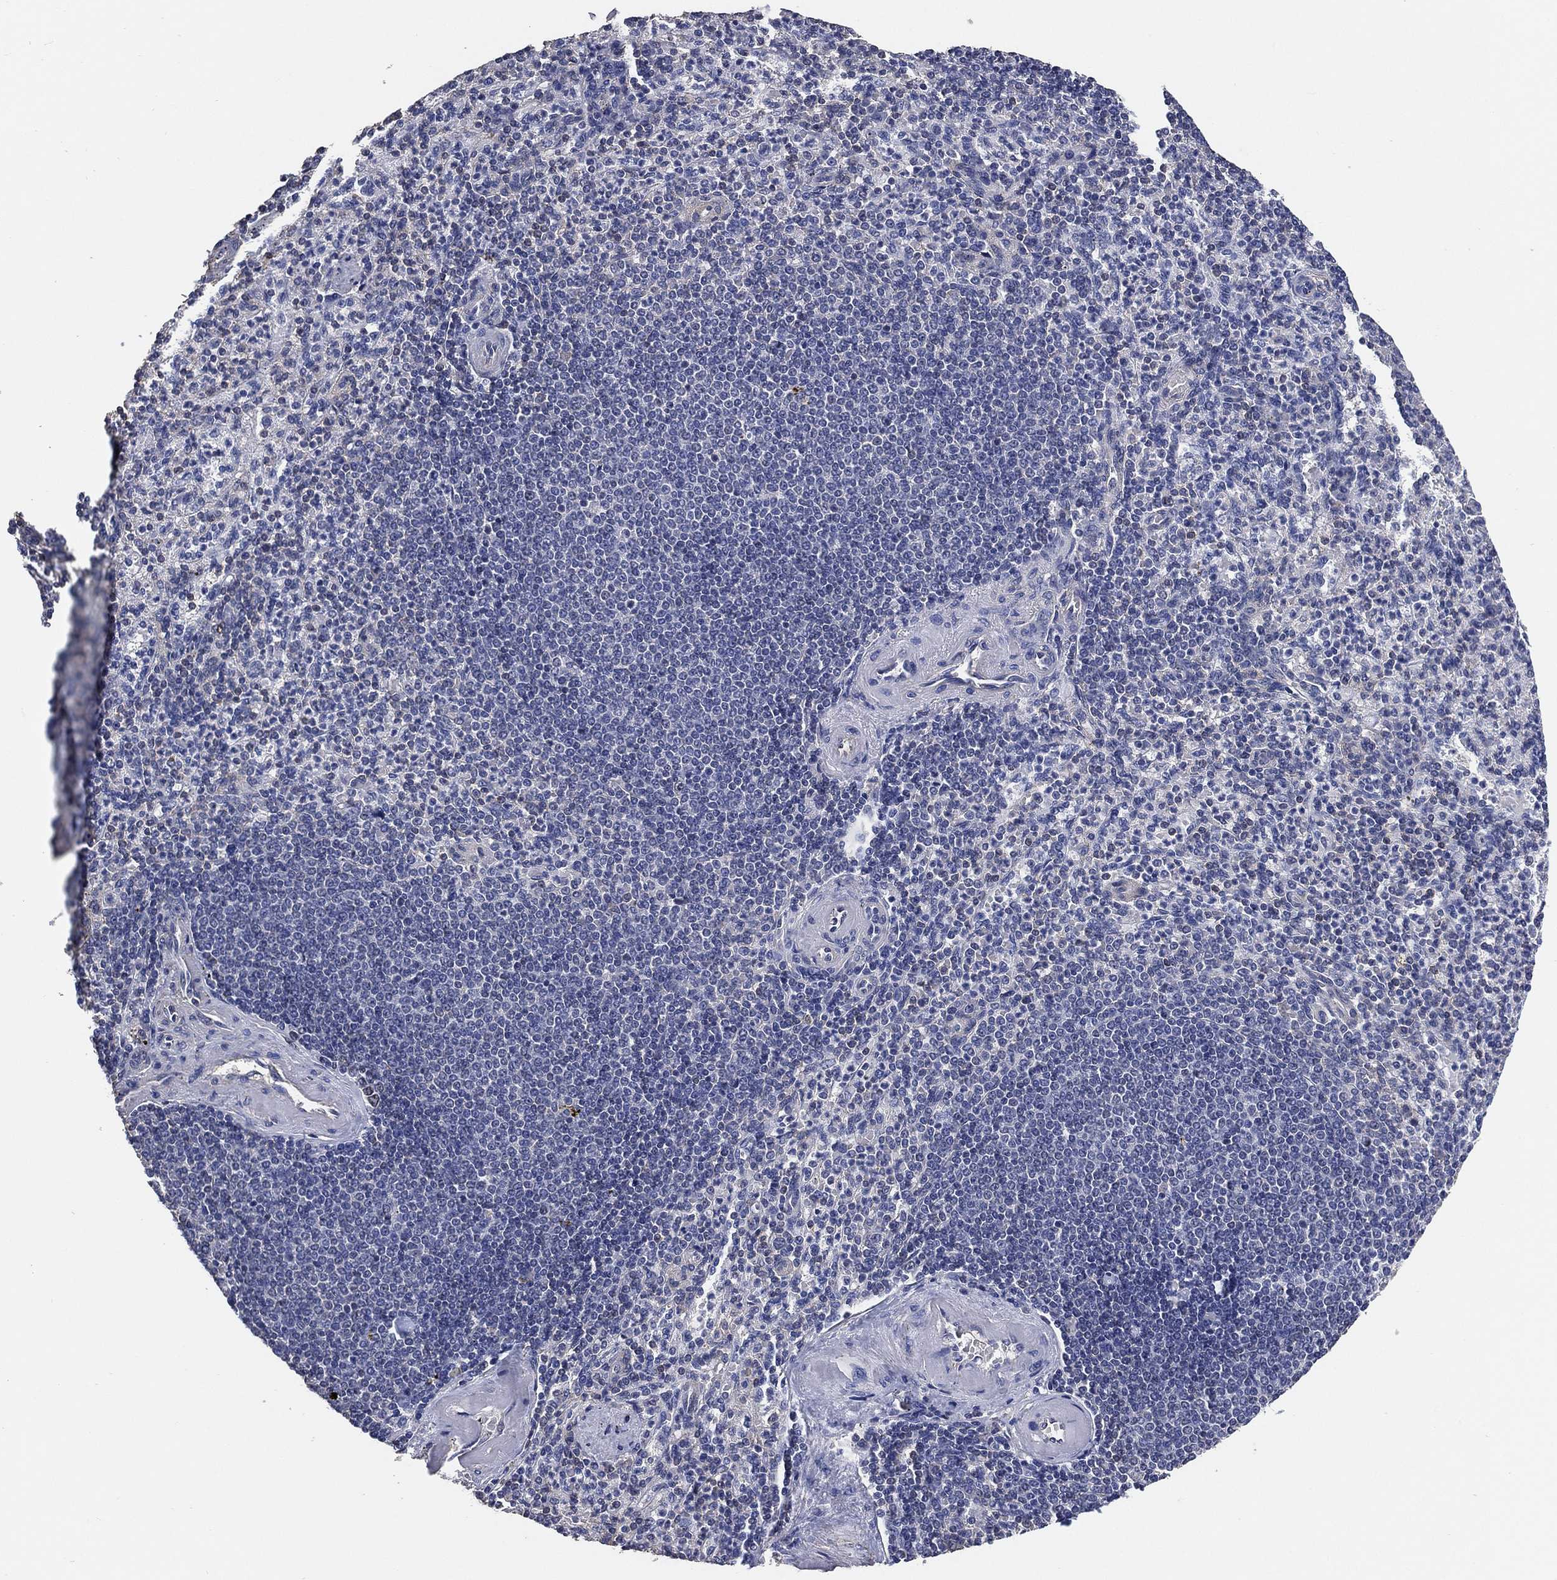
{"staining": {"intensity": "negative", "quantity": "none", "location": "none"}, "tissue": "spleen", "cell_type": "Cells in red pulp", "image_type": "normal", "snomed": [{"axis": "morphology", "description": "Normal tissue, NOS"}, {"axis": "topography", "description": "Spleen"}], "caption": "This is an immunohistochemistry image of benign spleen. There is no staining in cells in red pulp.", "gene": "KLK5", "patient": {"sex": "female", "age": 74}}